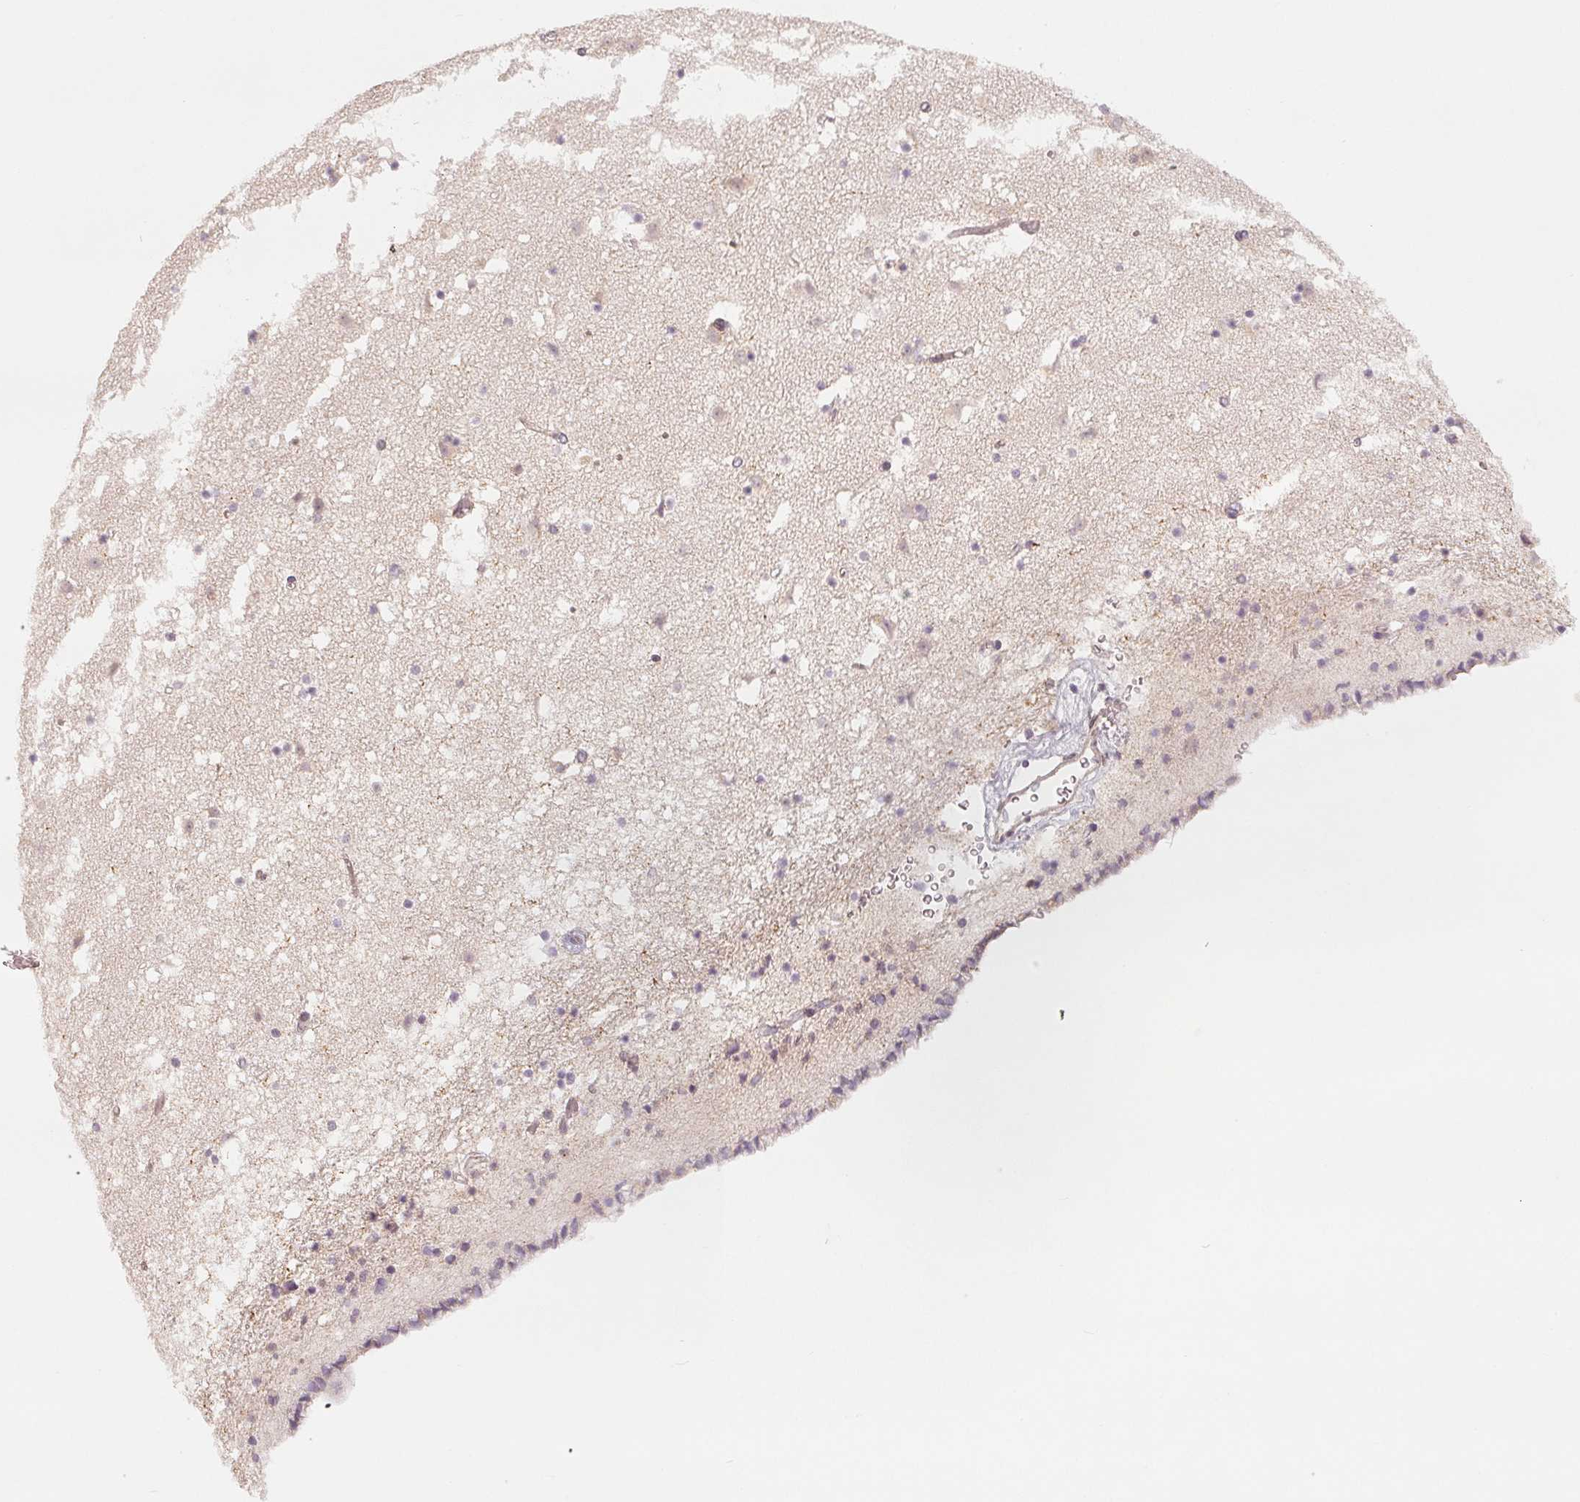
{"staining": {"intensity": "weak", "quantity": "<25%", "location": "cytoplasmic/membranous"}, "tissue": "caudate", "cell_type": "Glial cells", "image_type": "normal", "snomed": [{"axis": "morphology", "description": "Normal tissue, NOS"}, {"axis": "topography", "description": "Lateral ventricle wall"}], "caption": "The histopathology image shows no significant staining in glial cells of caudate.", "gene": "TMSB15B", "patient": {"sex": "female", "age": 42}}